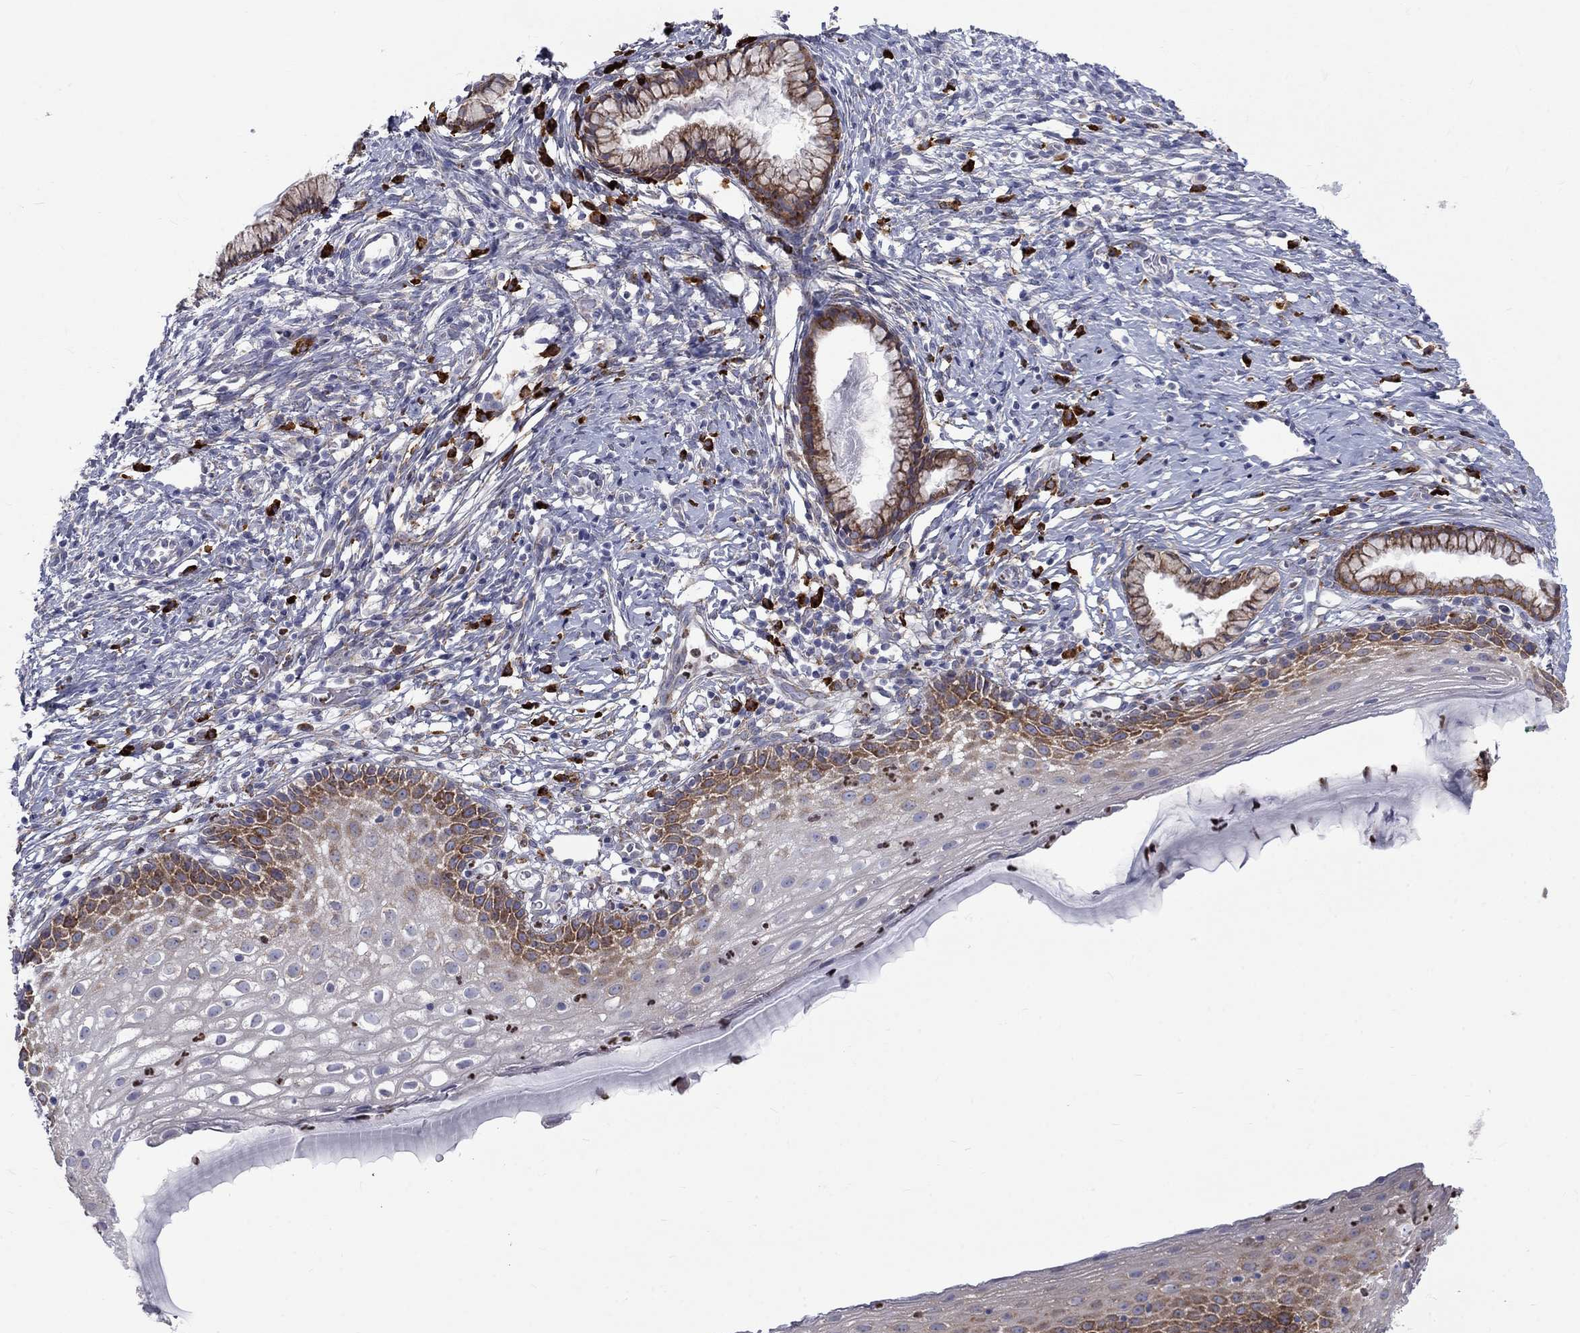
{"staining": {"intensity": "moderate", "quantity": ">75%", "location": "cytoplasmic/membranous"}, "tissue": "cervix", "cell_type": "Glandular cells", "image_type": "normal", "snomed": [{"axis": "morphology", "description": "Normal tissue, NOS"}, {"axis": "topography", "description": "Cervix"}], "caption": "High-magnification brightfield microscopy of benign cervix stained with DAB (brown) and counterstained with hematoxylin (blue). glandular cells exhibit moderate cytoplasmic/membranous expression is seen in about>75% of cells.", "gene": "PABPC4", "patient": {"sex": "female", "age": 39}}